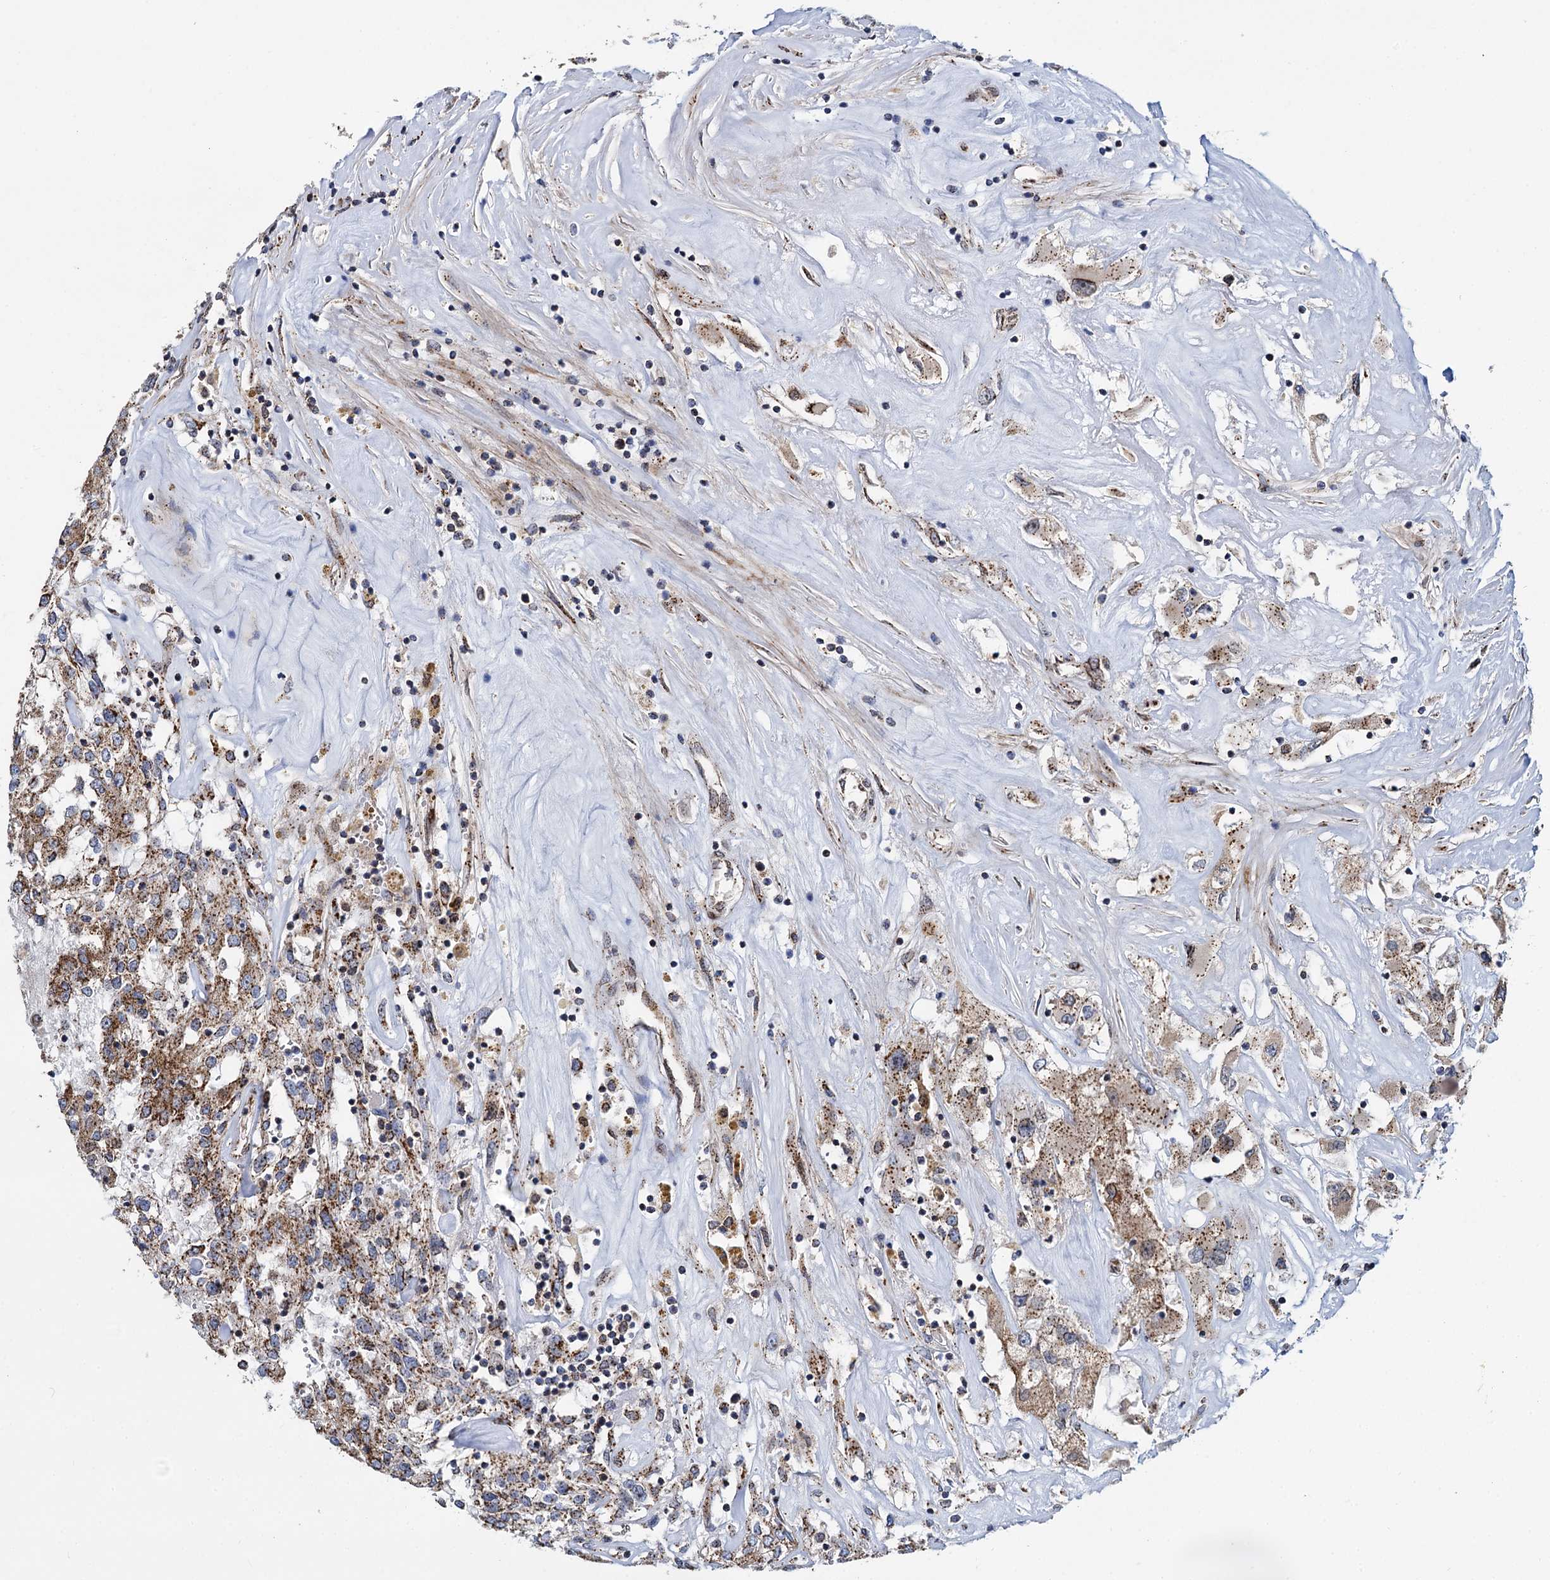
{"staining": {"intensity": "moderate", "quantity": ">75%", "location": "cytoplasmic/membranous"}, "tissue": "renal cancer", "cell_type": "Tumor cells", "image_type": "cancer", "snomed": [{"axis": "morphology", "description": "Adenocarcinoma, NOS"}, {"axis": "topography", "description": "Kidney"}], "caption": "Adenocarcinoma (renal) stained with IHC reveals moderate cytoplasmic/membranous staining in approximately >75% of tumor cells.", "gene": "SUPT20H", "patient": {"sex": "female", "age": 52}}